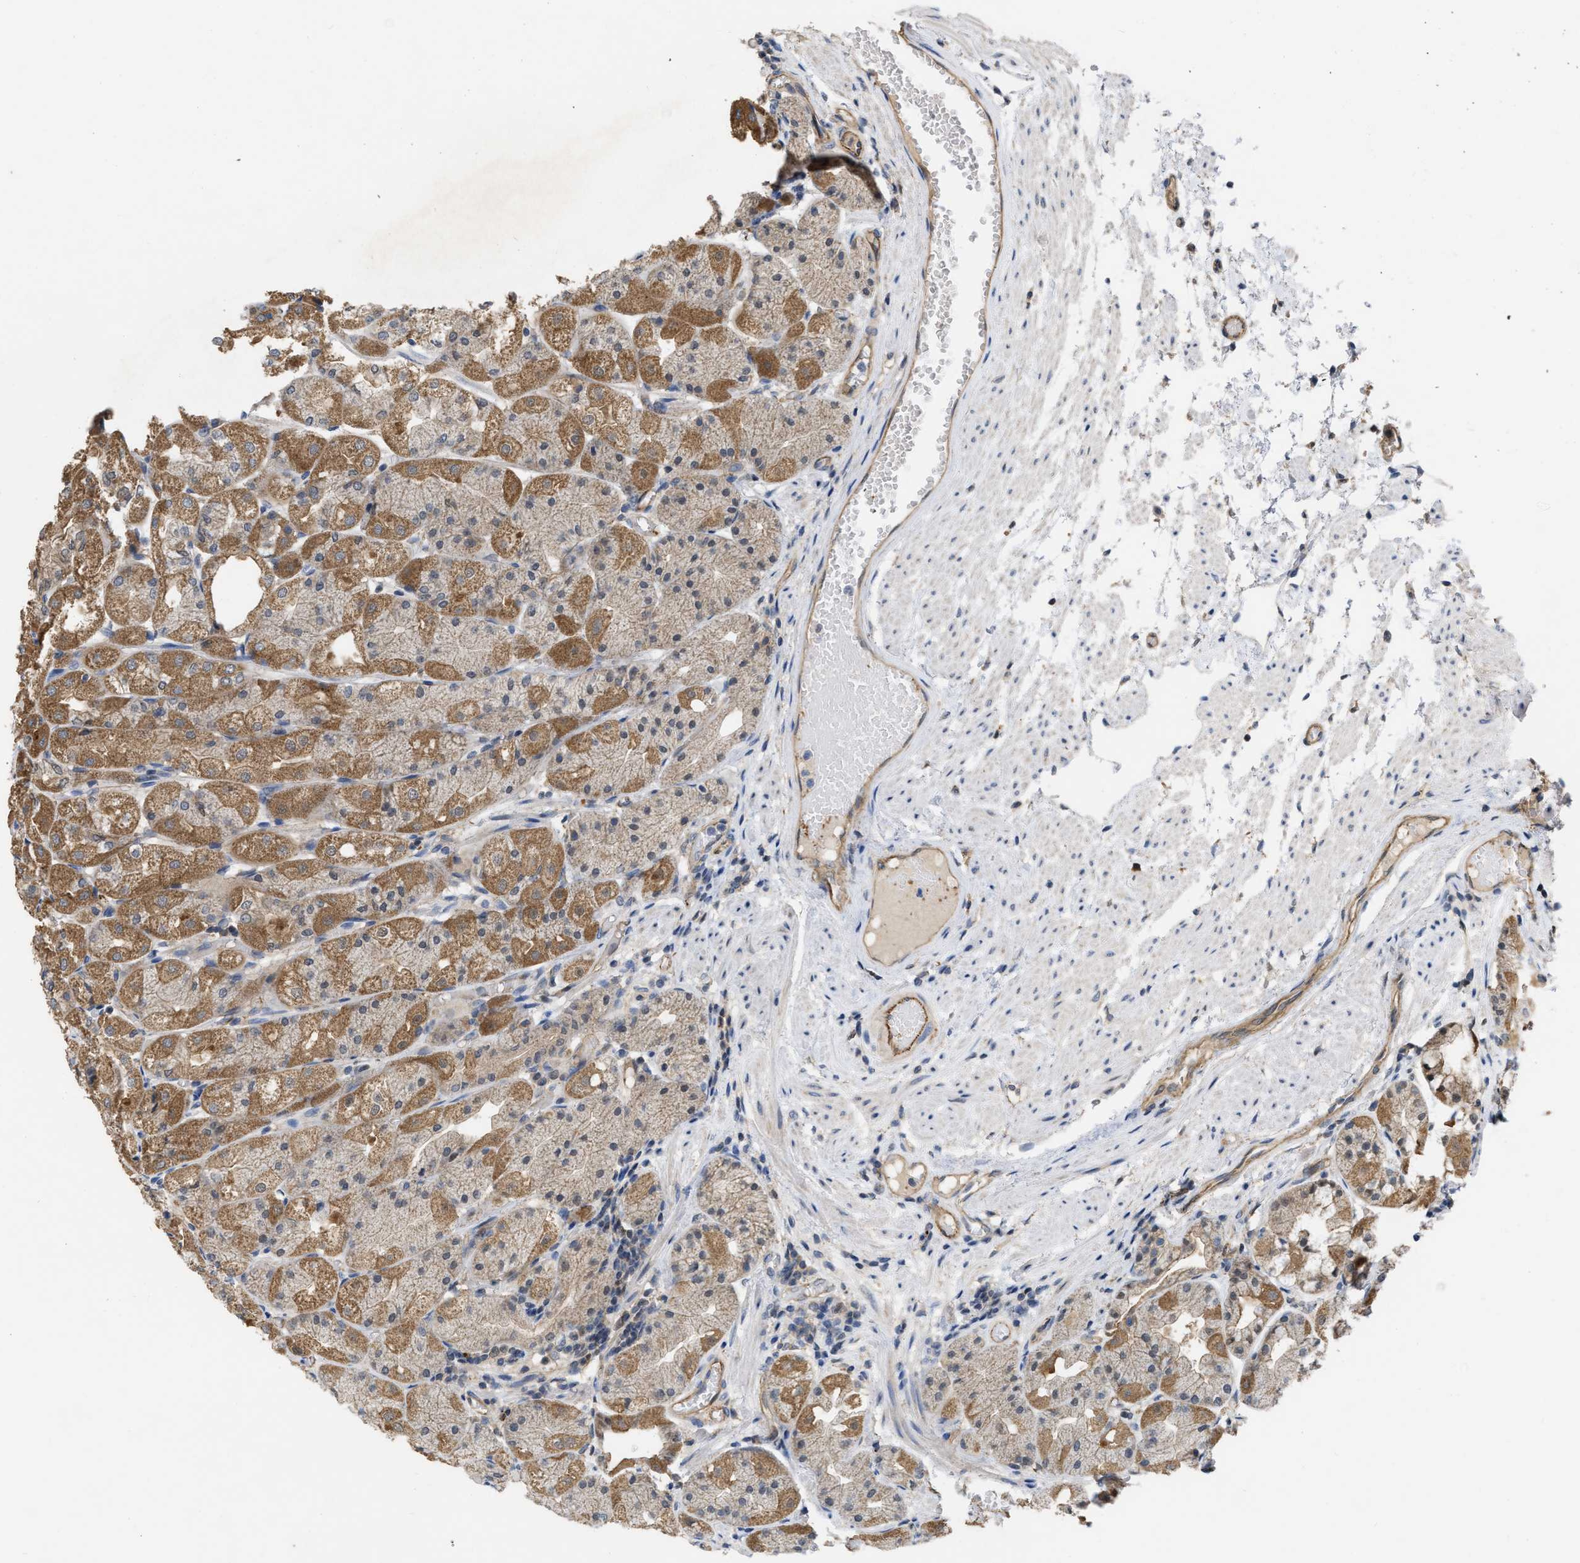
{"staining": {"intensity": "moderate", "quantity": "25%-75%", "location": "cytoplasmic/membranous"}, "tissue": "stomach", "cell_type": "Glandular cells", "image_type": "normal", "snomed": [{"axis": "morphology", "description": "Normal tissue, NOS"}, {"axis": "topography", "description": "Stomach, upper"}], "caption": "A medium amount of moderate cytoplasmic/membranous expression is identified in approximately 25%-75% of glandular cells in normal stomach. (Brightfield microscopy of DAB IHC at high magnification).", "gene": "NAPEPLD", "patient": {"sex": "male", "age": 72}}